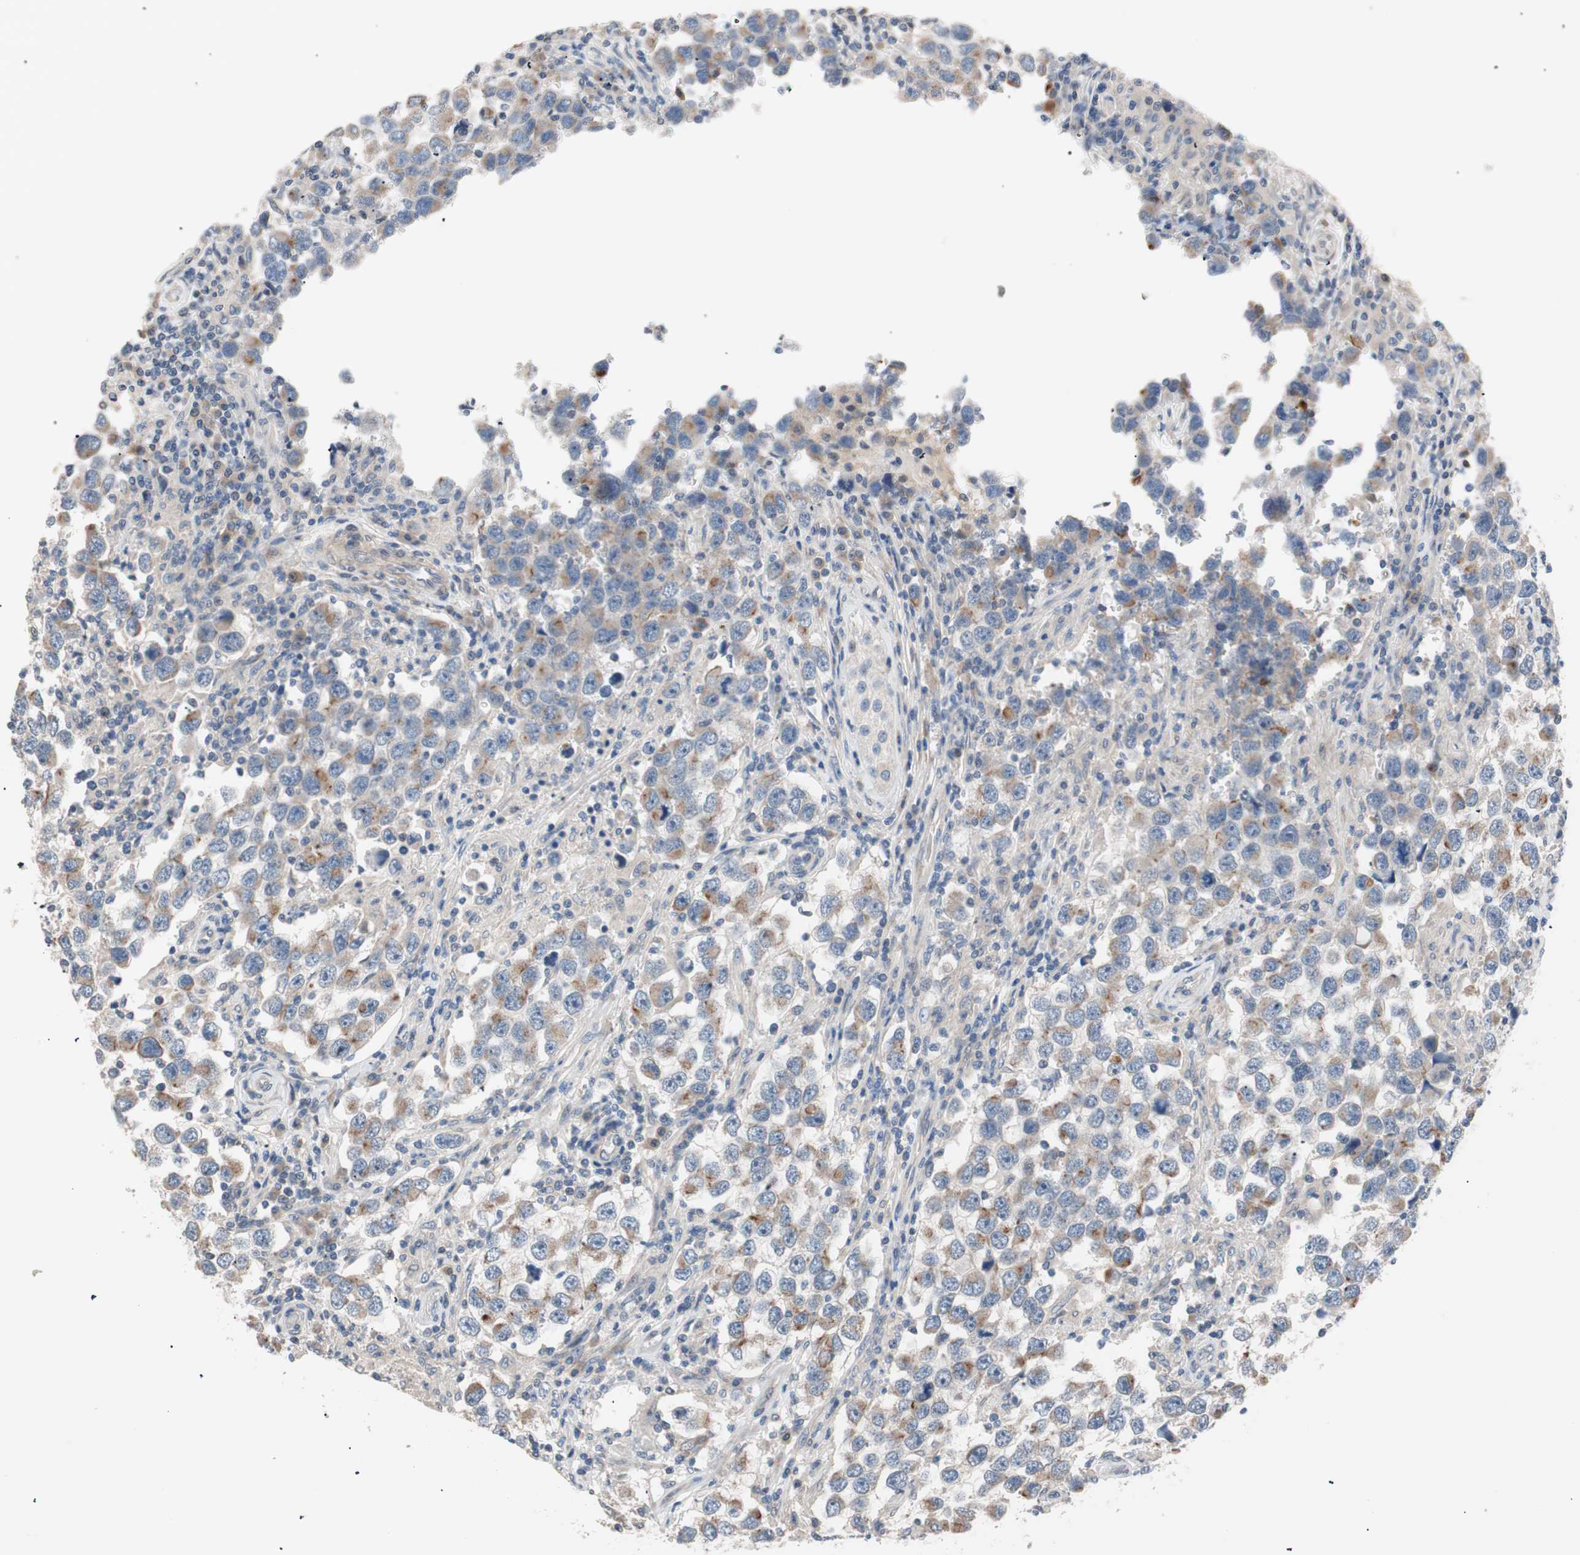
{"staining": {"intensity": "moderate", "quantity": "<25%", "location": "cytoplasmic/membranous"}, "tissue": "testis cancer", "cell_type": "Tumor cells", "image_type": "cancer", "snomed": [{"axis": "morphology", "description": "Carcinoma, Embryonal, NOS"}, {"axis": "topography", "description": "Testis"}], "caption": "Testis cancer (embryonal carcinoma) tissue demonstrates moderate cytoplasmic/membranous expression in approximately <25% of tumor cells, visualized by immunohistochemistry.", "gene": "SMG1", "patient": {"sex": "male", "age": 21}}